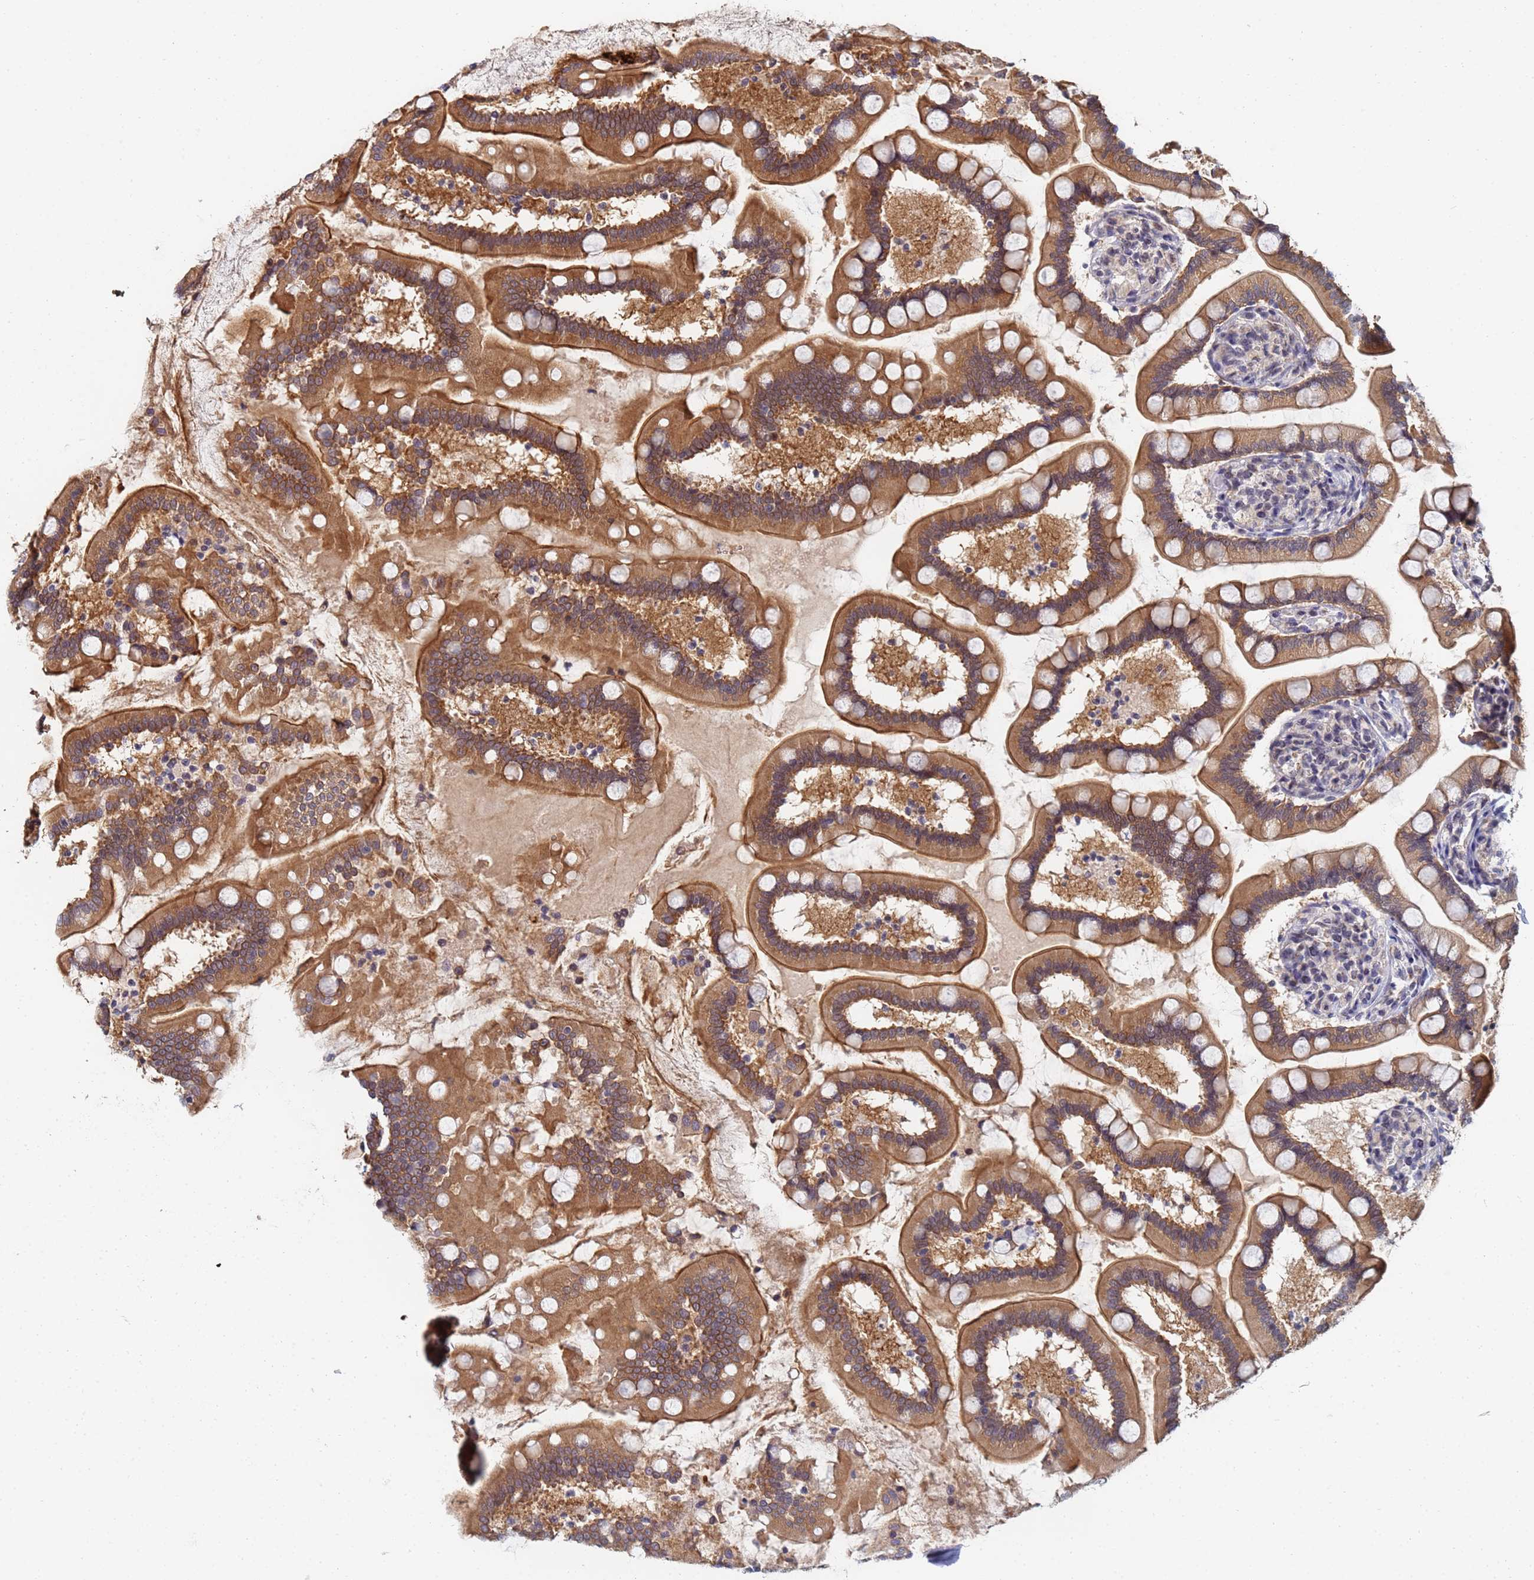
{"staining": {"intensity": "moderate", "quantity": ">75%", "location": "cytoplasmic/membranous,nuclear"}, "tissue": "small intestine", "cell_type": "Glandular cells", "image_type": "normal", "snomed": [{"axis": "morphology", "description": "Normal tissue, NOS"}, {"axis": "topography", "description": "Small intestine"}], "caption": "Immunohistochemistry (IHC) photomicrograph of benign small intestine stained for a protein (brown), which demonstrates medium levels of moderate cytoplasmic/membranous,nuclear positivity in approximately >75% of glandular cells.", "gene": "MTCL1", "patient": {"sex": "female", "age": 64}}